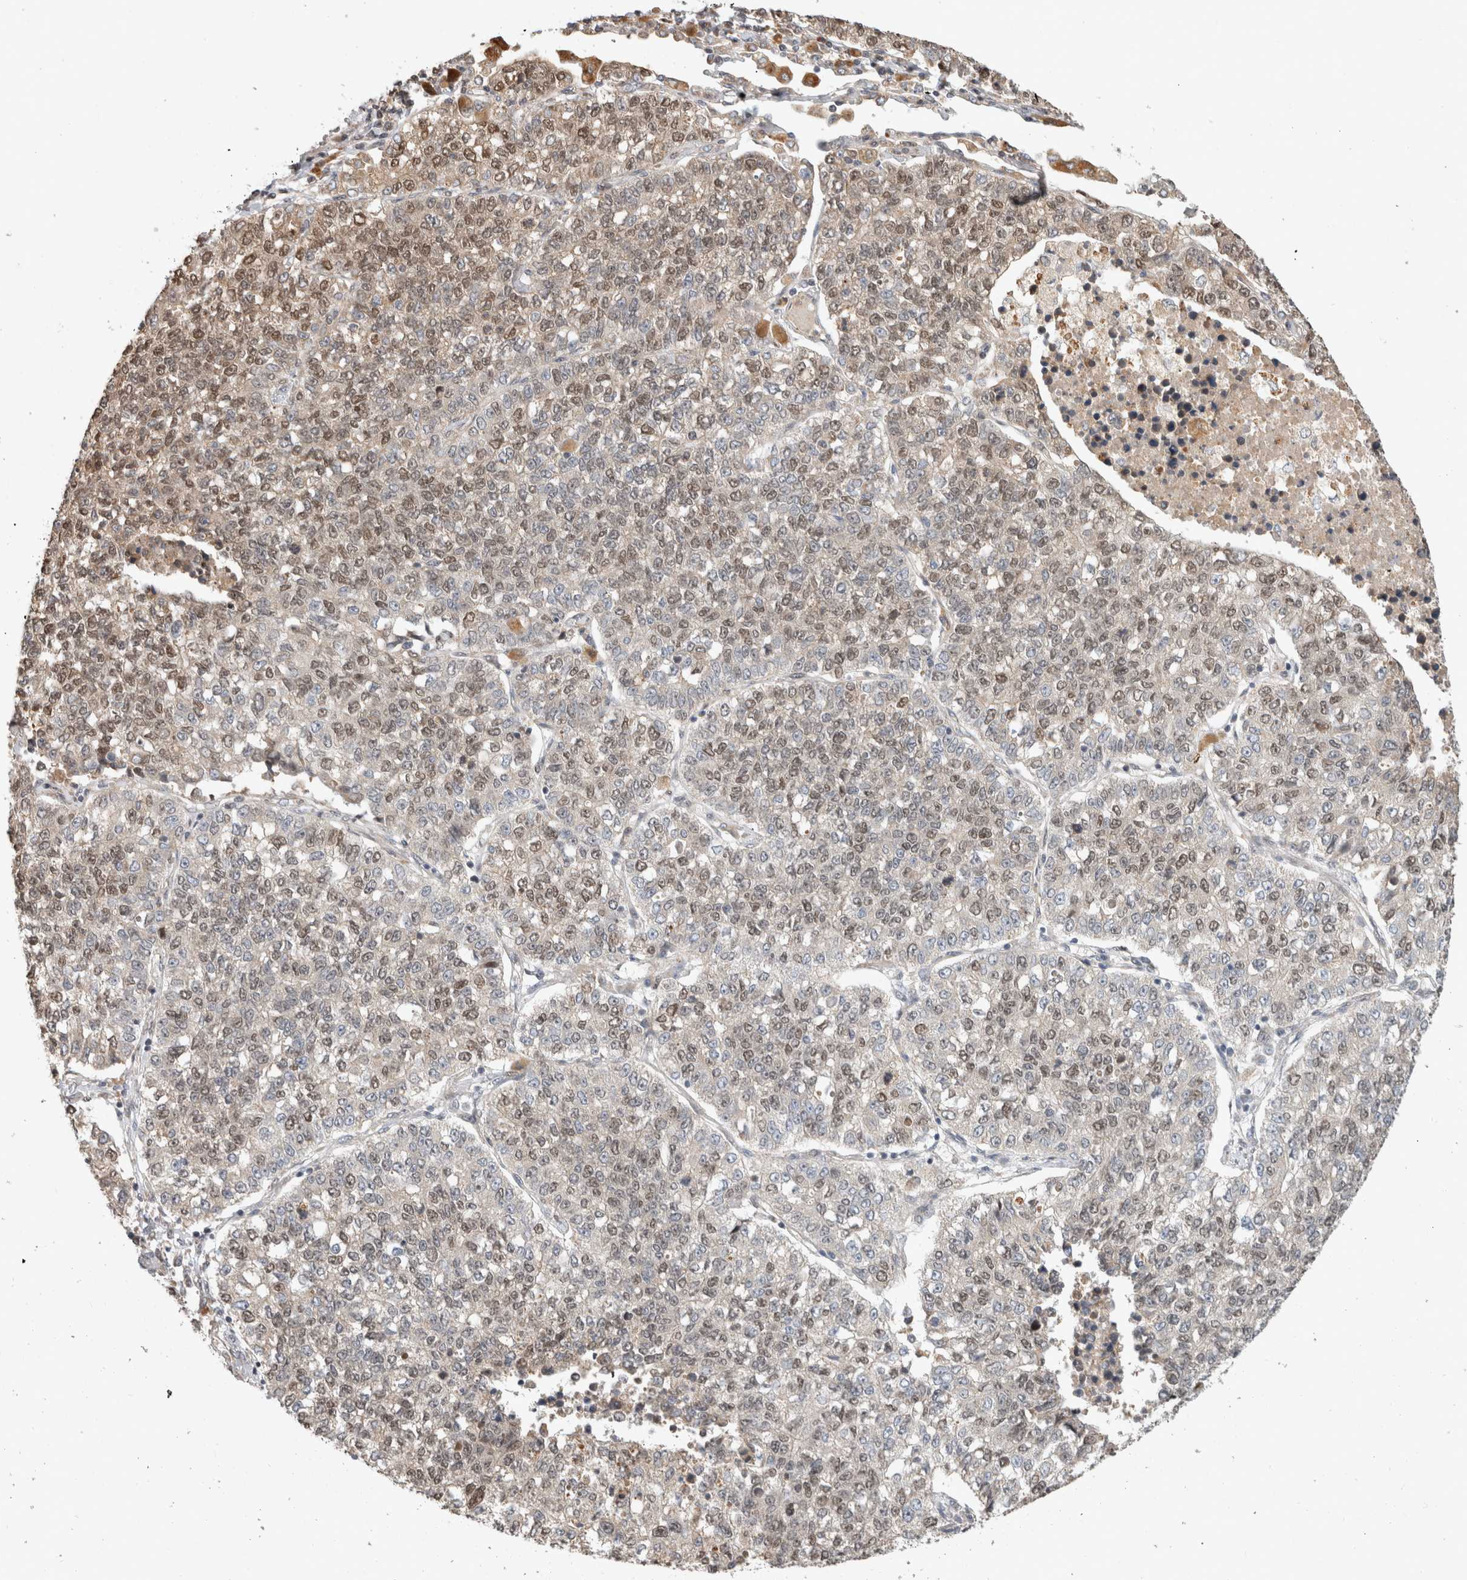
{"staining": {"intensity": "weak", "quantity": "25%-75%", "location": "nuclear"}, "tissue": "lung cancer", "cell_type": "Tumor cells", "image_type": "cancer", "snomed": [{"axis": "morphology", "description": "Adenocarcinoma, NOS"}, {"axis": "topography", "description": "Lung"}], "caption": "This is an image of IHC staining of adenocarcinoma (lung), which shows weak staining in the nuclear of tumor cells.", "gene": "GINS4", "patient": {"sex": "male", "age": 49}}